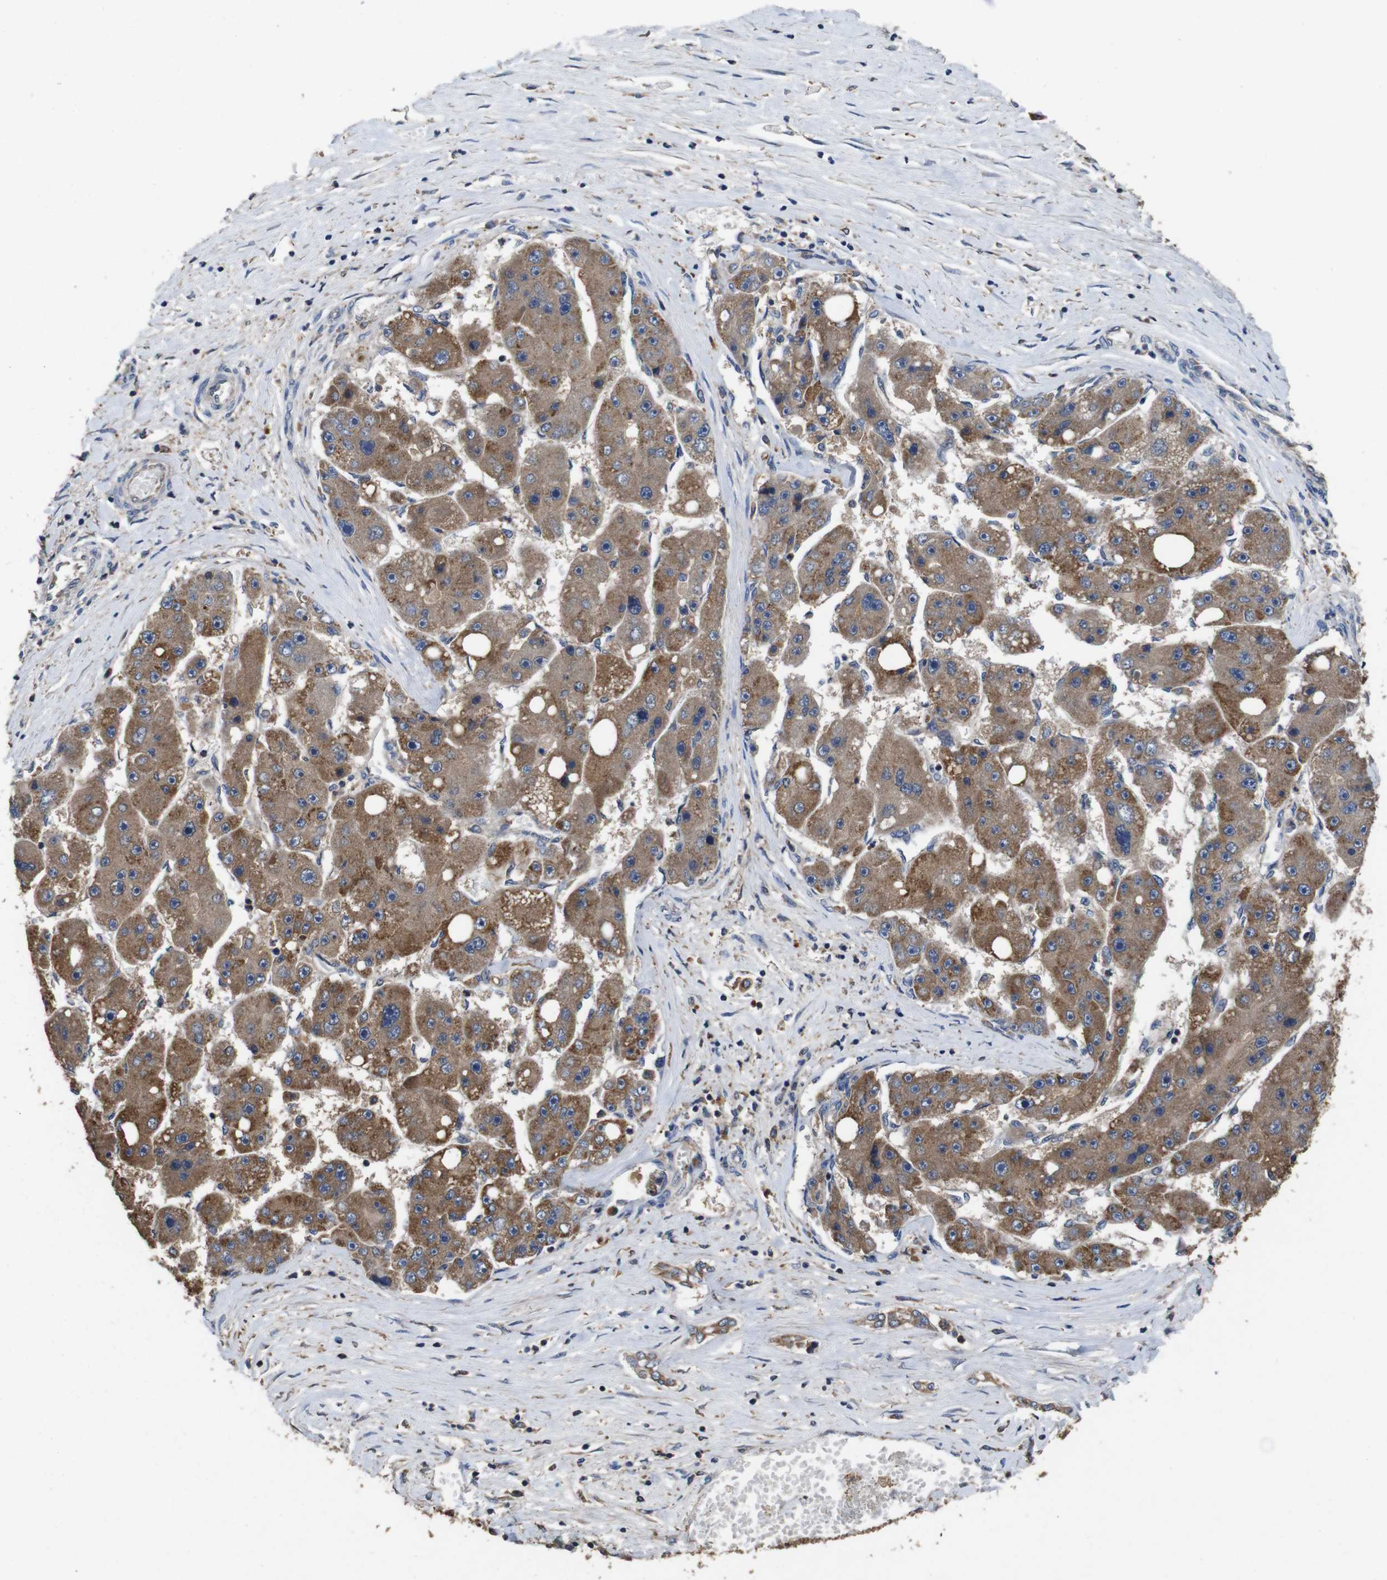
{"staining": {"intensity": "moderate", "quantity": ">75%", "location": "cytoplasmic/membranous"}, "tissue": "liver cancer", "cell_type": "Tumor cells", "image_type": "cancer", "snomed": [{"axis": "morphology", "description": "Carcinoma, Hepatocellular, NOS"}, {"axis": "topography", "description": "Liver"}], "caption": "DAB immunohistochemical staining of liver cancer demonstrates moderate cytoplasmic/membranous protein expression in approximately >75% of tumor cells. (brown staining indicates protein expression, while blue staining denotes nuclei).", "gene": "GLIPR1", "patient": {"sex": "female", "age": 61}}